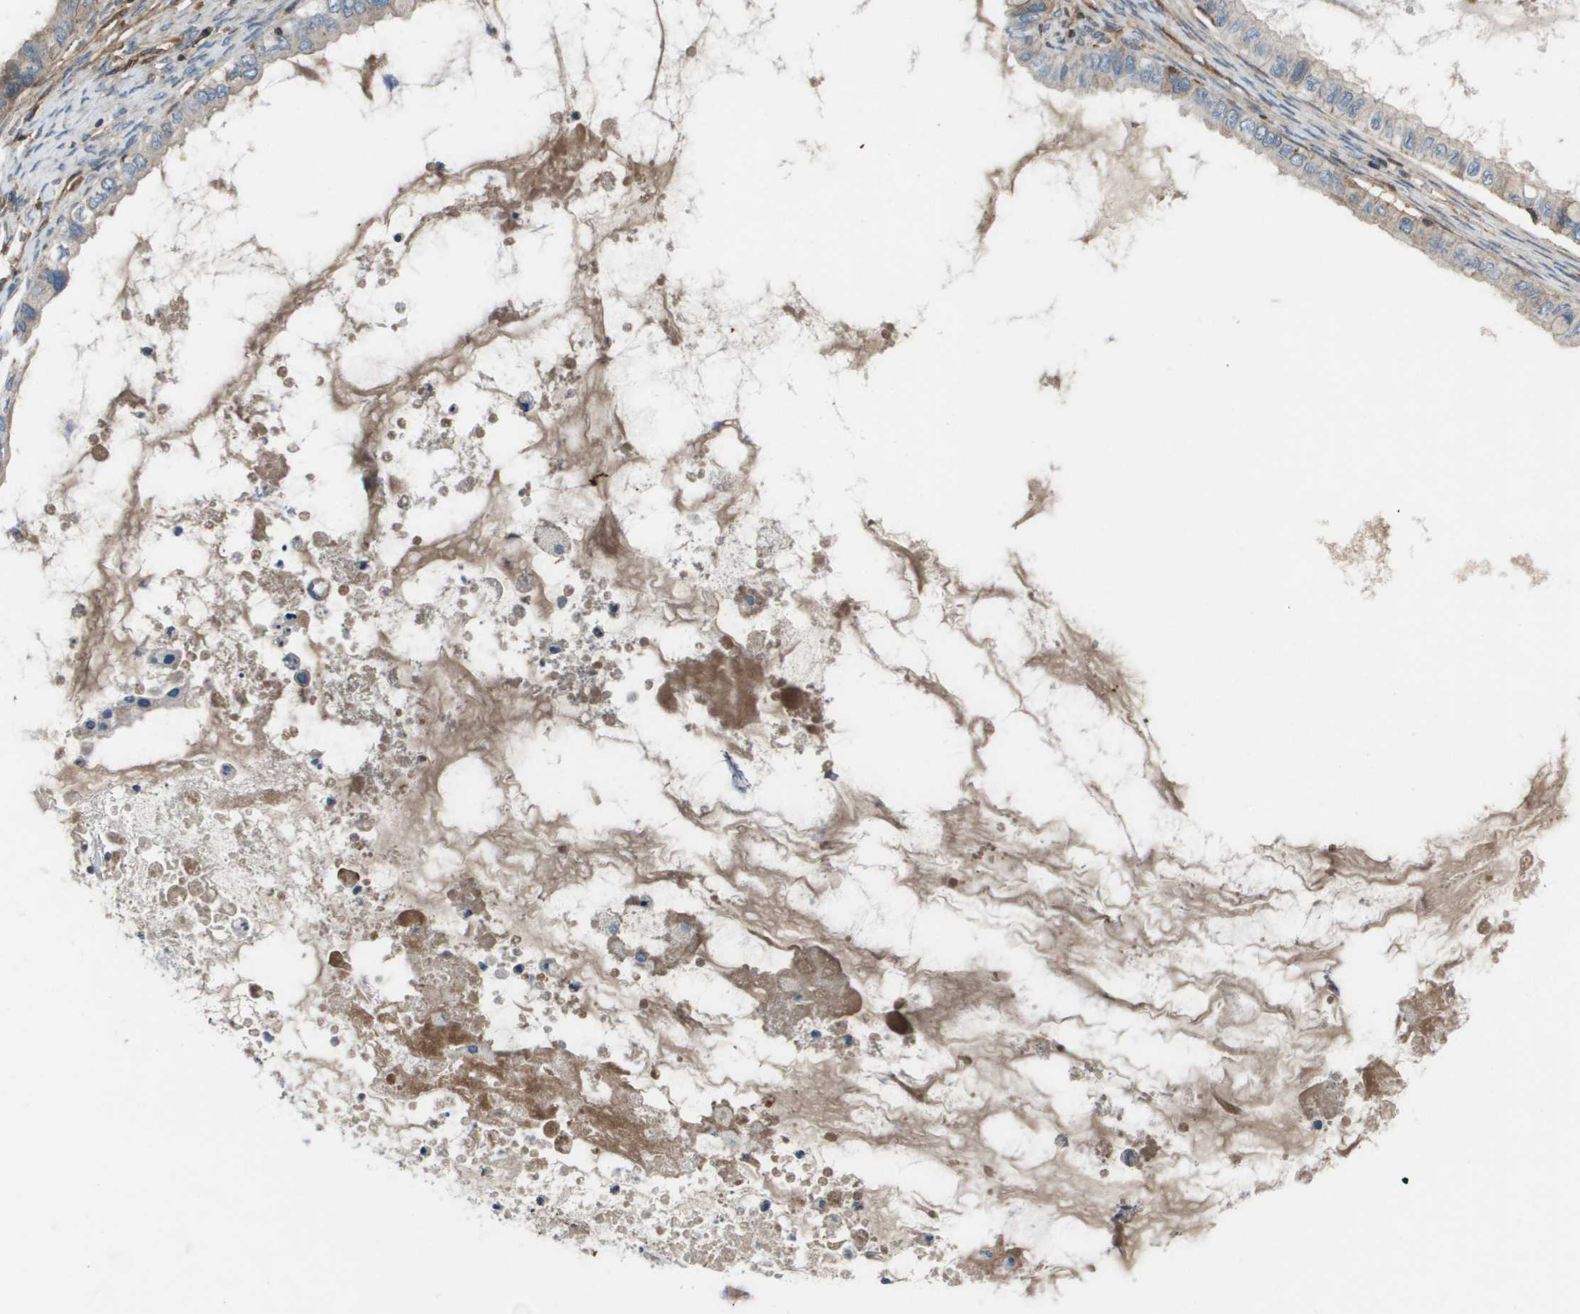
{"staining": {"intensity": "weak", "quantity": "<25%", "location": "cytoplasmic/membranous"}, "tissue": "ovarian cancer", "cell_type": "Tumor cells", "image_type": "cancer", "snomed": [{"axis": "morphology", "description": "Cystadenocarcinoma, mucinous, NOS"}, {"axis": "topography", "description": "Ovary"}], "caption": "Immunohistochemical staining of human ovarian cancer (mucinous cystadenocarcinoma) reveals no significant expression in tumor cells. Brightfield microscopy of IHC stained with DAB (brown) and hematoxylin (blue), captured at high magnification.", "gene": "PCOLCE", "patient": {"sex": "female", "age": 80}}